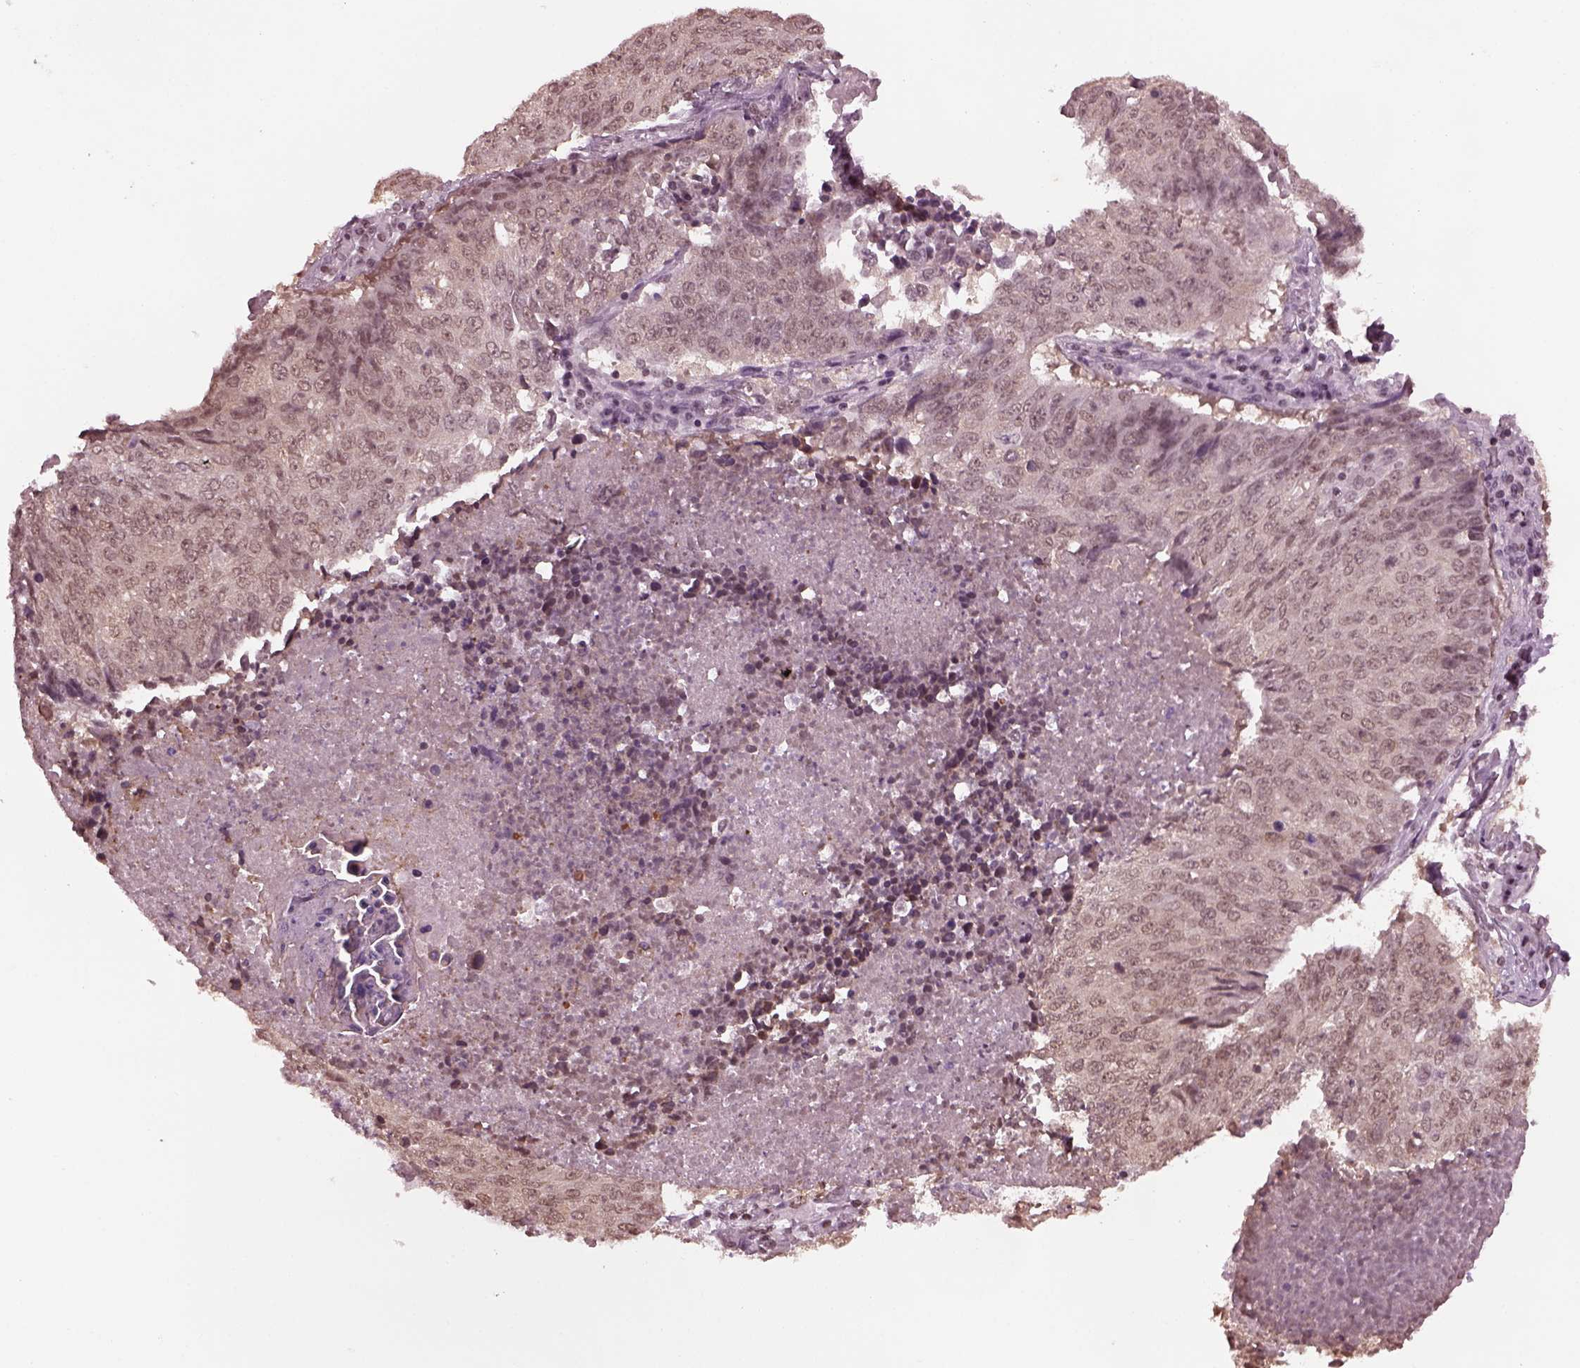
{"staining": {"intensity": "weak", "quantity": "<25%", "location": "cytoplasmic/membranous,nuclear"}, "tissue": "lung cancer", "cell_type": "Tumor cells", "image_type": "cancer", "snomed": [{"axis": "morphology", "description": "Normal tissue, NOS"}, {"axis": "morphology", "description": "Squamous cell carcinoma, NOS"}, {"axis": "topography", "description": "Bronchus"}, {"axis": "topography", "description": "Lung"}], "caption": "Photomicrograph shows no significant protein positivity in tumor cells of squamous cell carcinoma (lung). (Stains: DAB (3,3'-diaminobenzidine) immunohistochemistry (IHC) with hematoxylin counter stain, Microscopy: brightfield microscopy at high magnification).", "gene": "RUVBL2", "patient": {"sex": "male", "age": 64}}